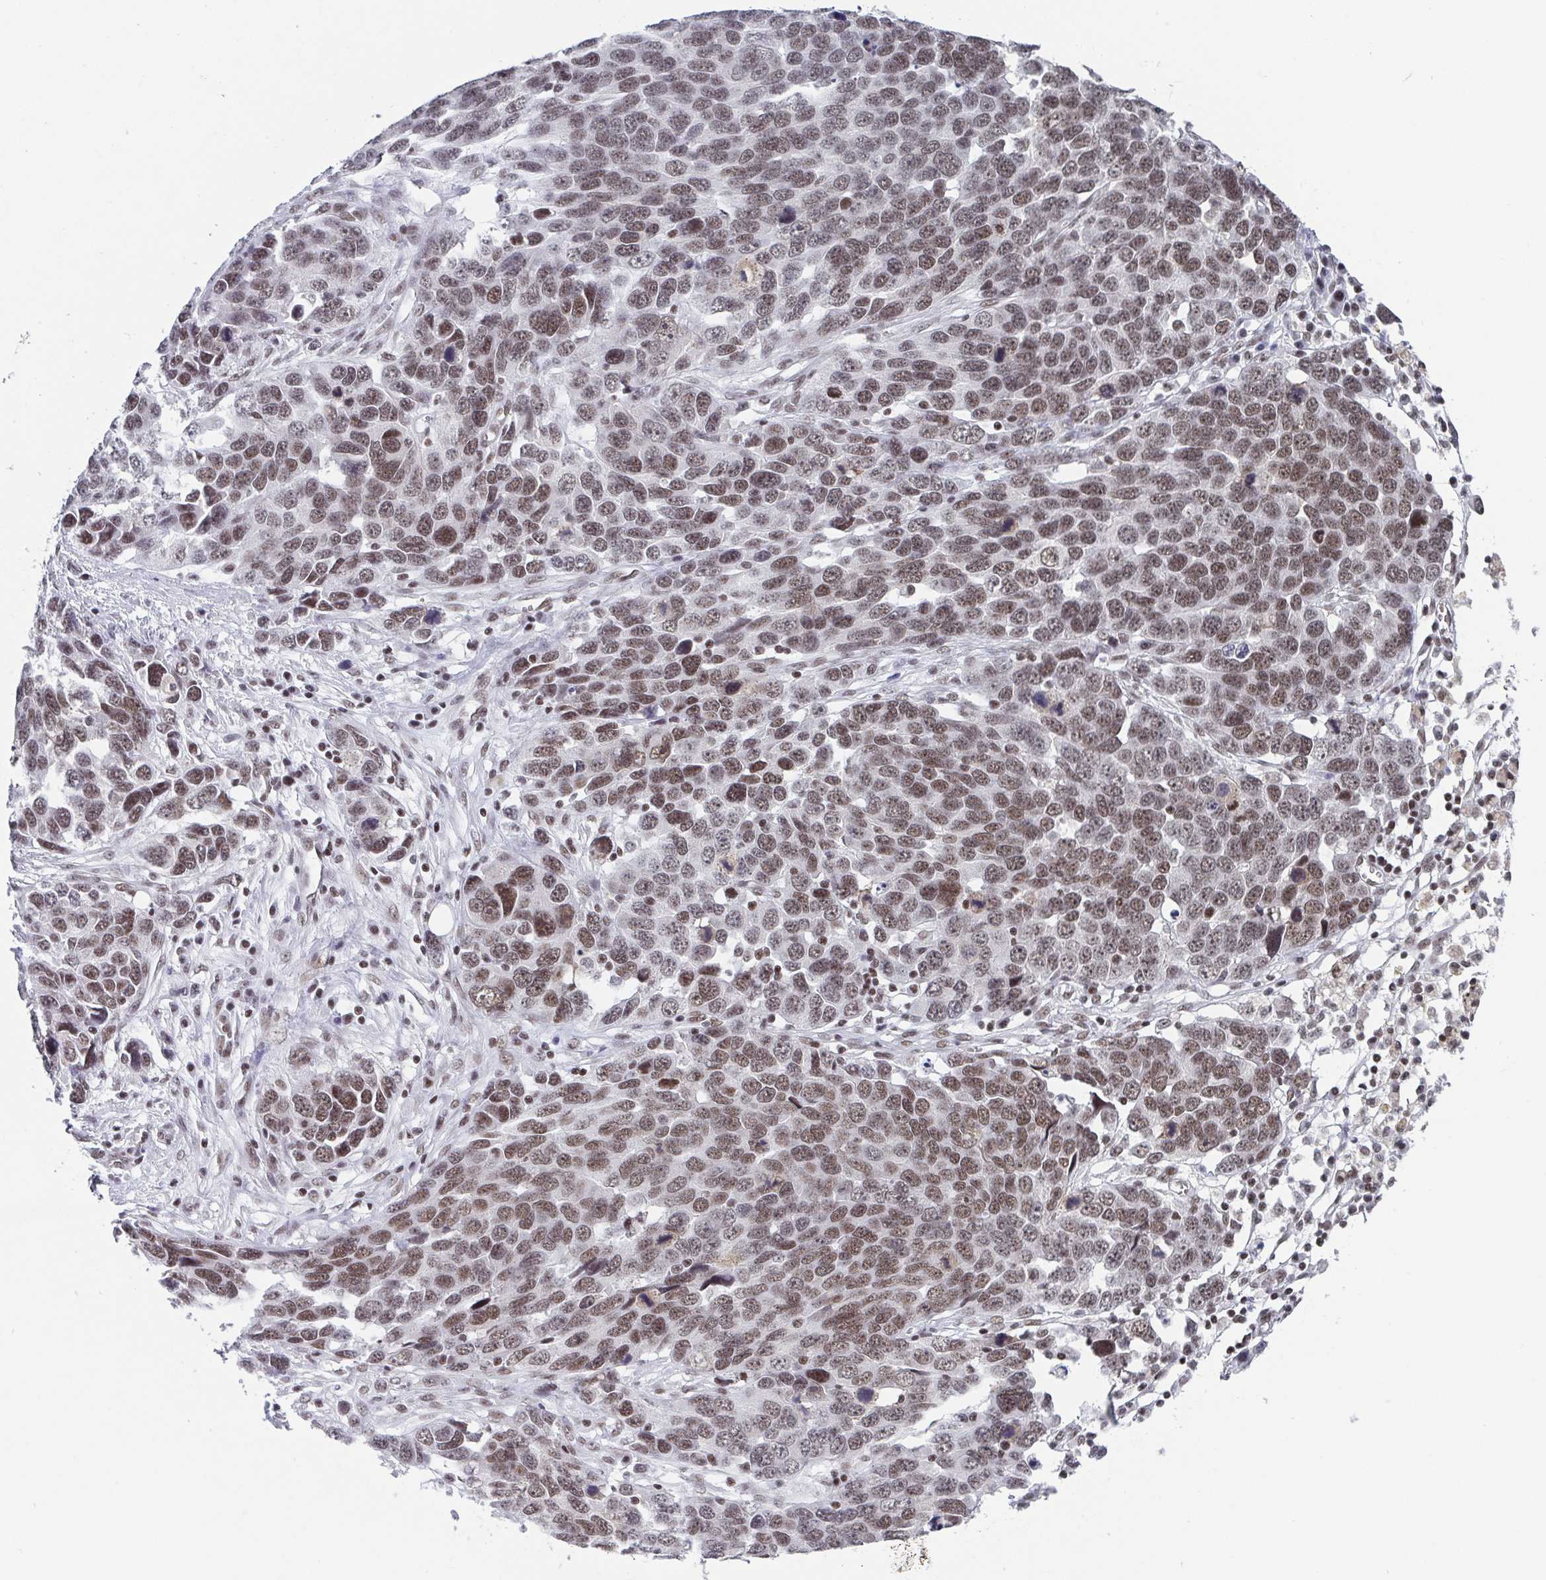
{"staining": {"intensity": "moderate", "quantity": ">75%", "location": "nuclear"}, "tissue": "ovarian cancer", "cell_type": "Tumor cells", "image_type": "cancer", "snomed": [{"axis": "morphology", "description": "Cystadenocarcinoma, serous, NOS"}, {"axis": "topography", "description": "Ovary"}], "caption": "Human serous cystadenocarcinoma (ovarian) stained with a protein marker demonstrates moderate staining in tumor cells.", "gene": "CTCF", "patient": {"sex": "female", "age": 76}}